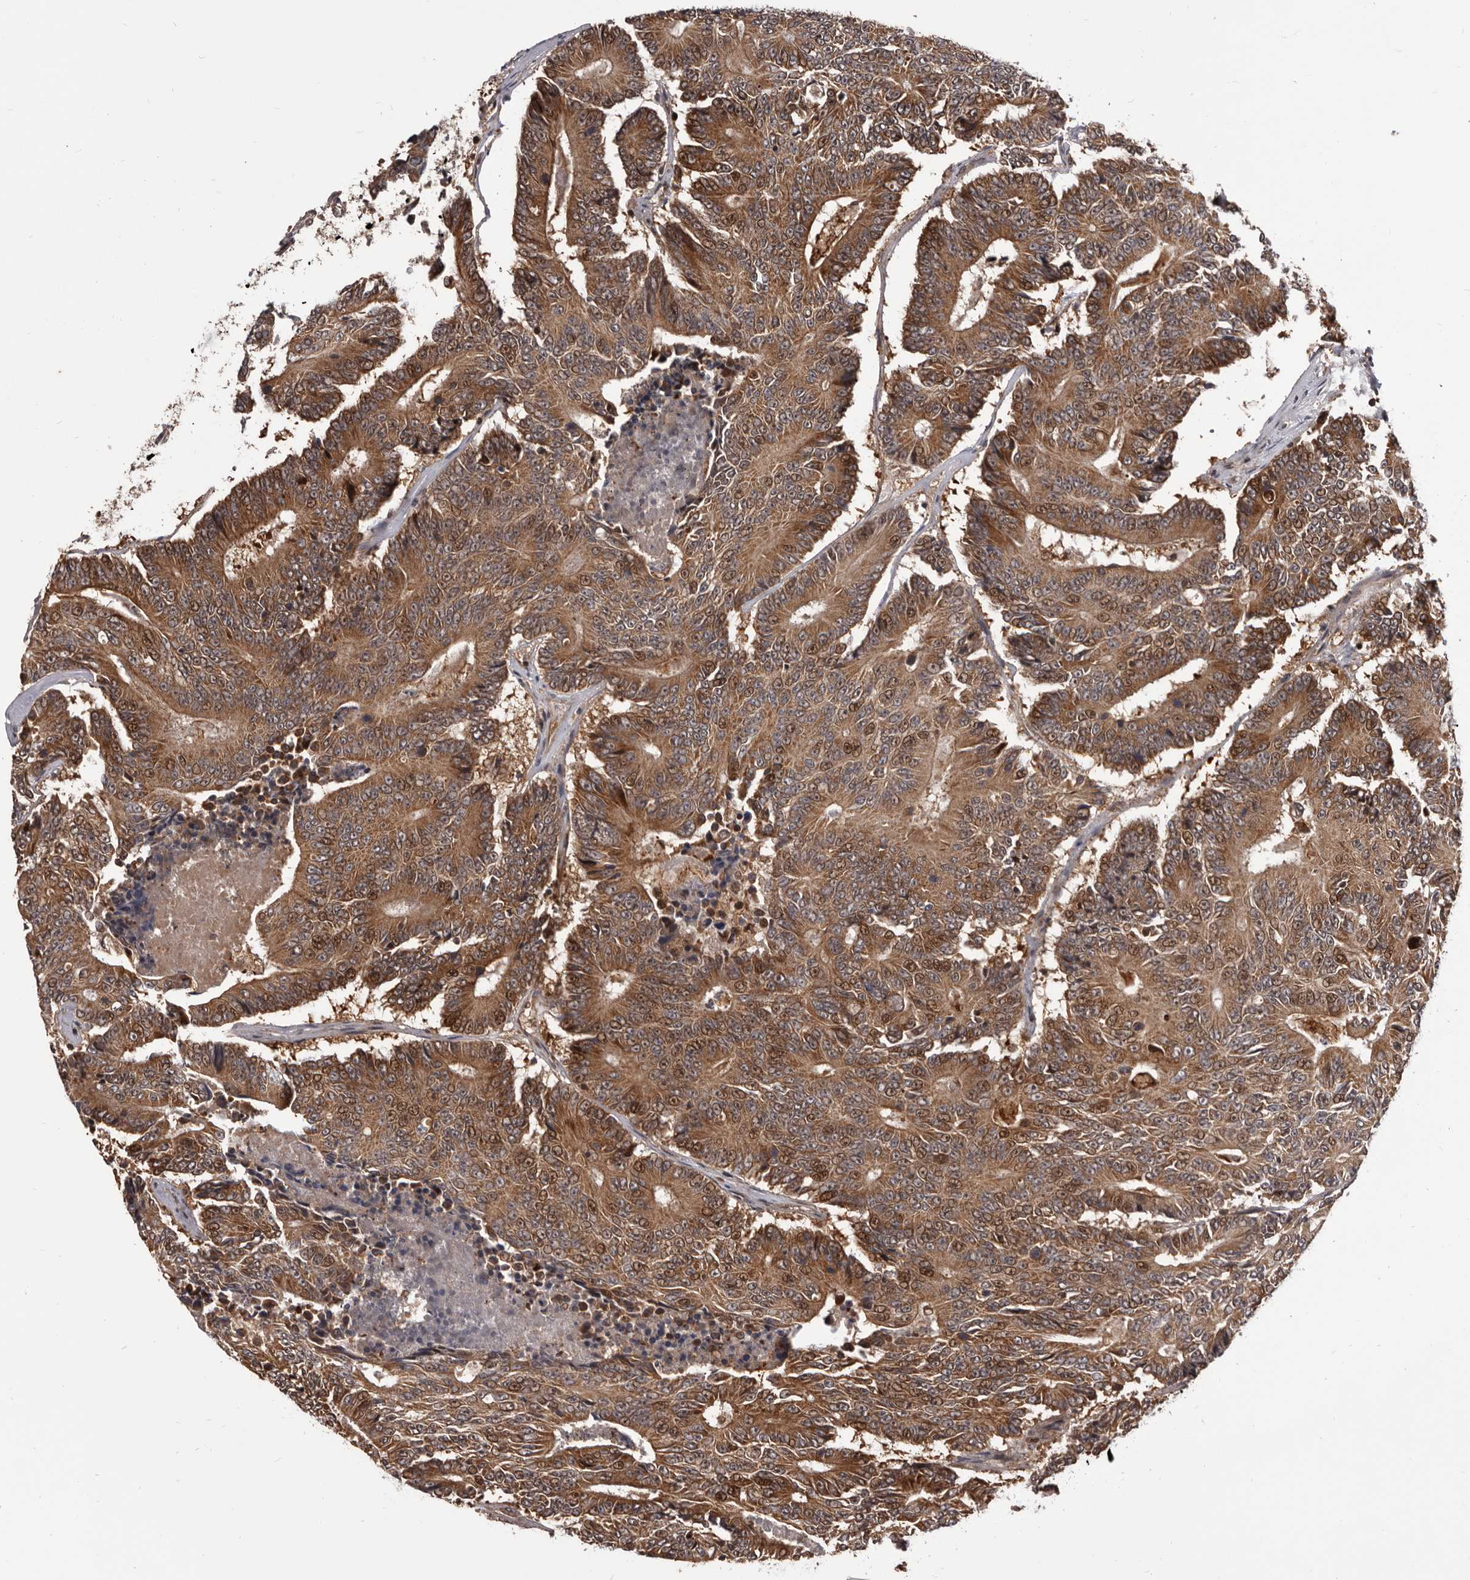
{"staining": {"intensity": "moderate", "quantity": ">75%", "location": "cytoplasmic/membranous,nuclear"}, "tissue": "colorectal cancer", "cell_type": "Tumor cells", "image_type": "cancer", "snomed": [{"axis": "morphology", "description": "Adenocarcinoma, NOS"}, {"axis": "topography", "description": "Colon"}], "caption": "There is medium levels of moderate cytoplasmic/membranous and nuclear positivity in tumor cells of colorectal adenocarcinoma, as demonstrated by immunohistochemical staining (brown color).", "gene": "MAP3K14", "patient": {"sex": "male", "age": 83}}